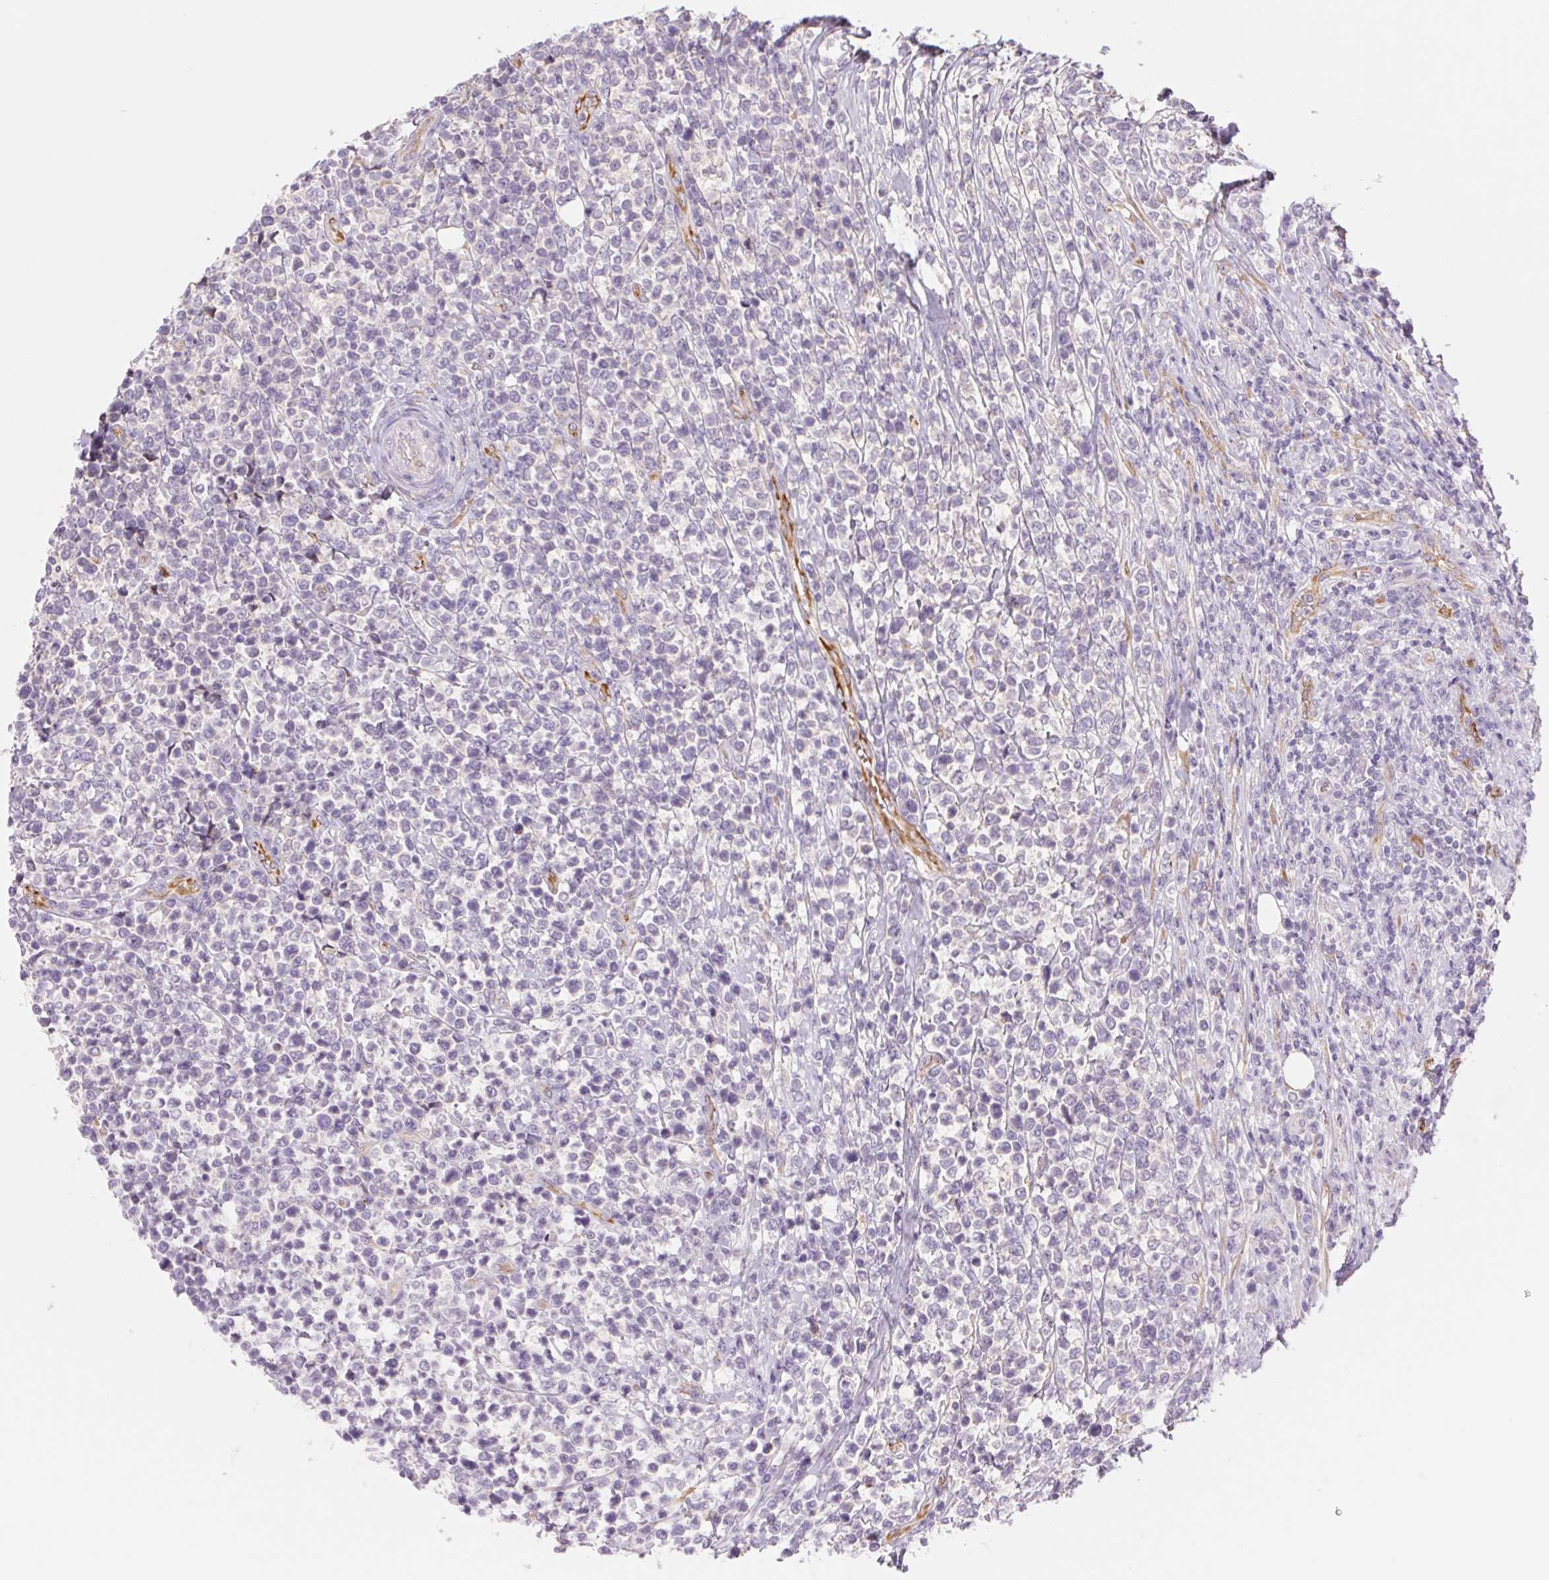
{"staining": {"intensity": "negative", "quantity": "none", "location": "none"}, "tissue": "lymphoma", "cell_type": "Tumor cells", "image_type": "cancer", "snomed": [{"axis": "morphology", "description": "Malignant lymphoma, non-Hodgkin's type, High grade"}, {"axis": "topography", "description": "Soft tissue"}], "caption": "Immunohistochemical staining of malignant lymphoma, non-Hodgkin's type (high-grade) exhibits no significant staining in tumor cells.", "gene": "IGFL3", "patient": {"sex": "female", "age": 56}}